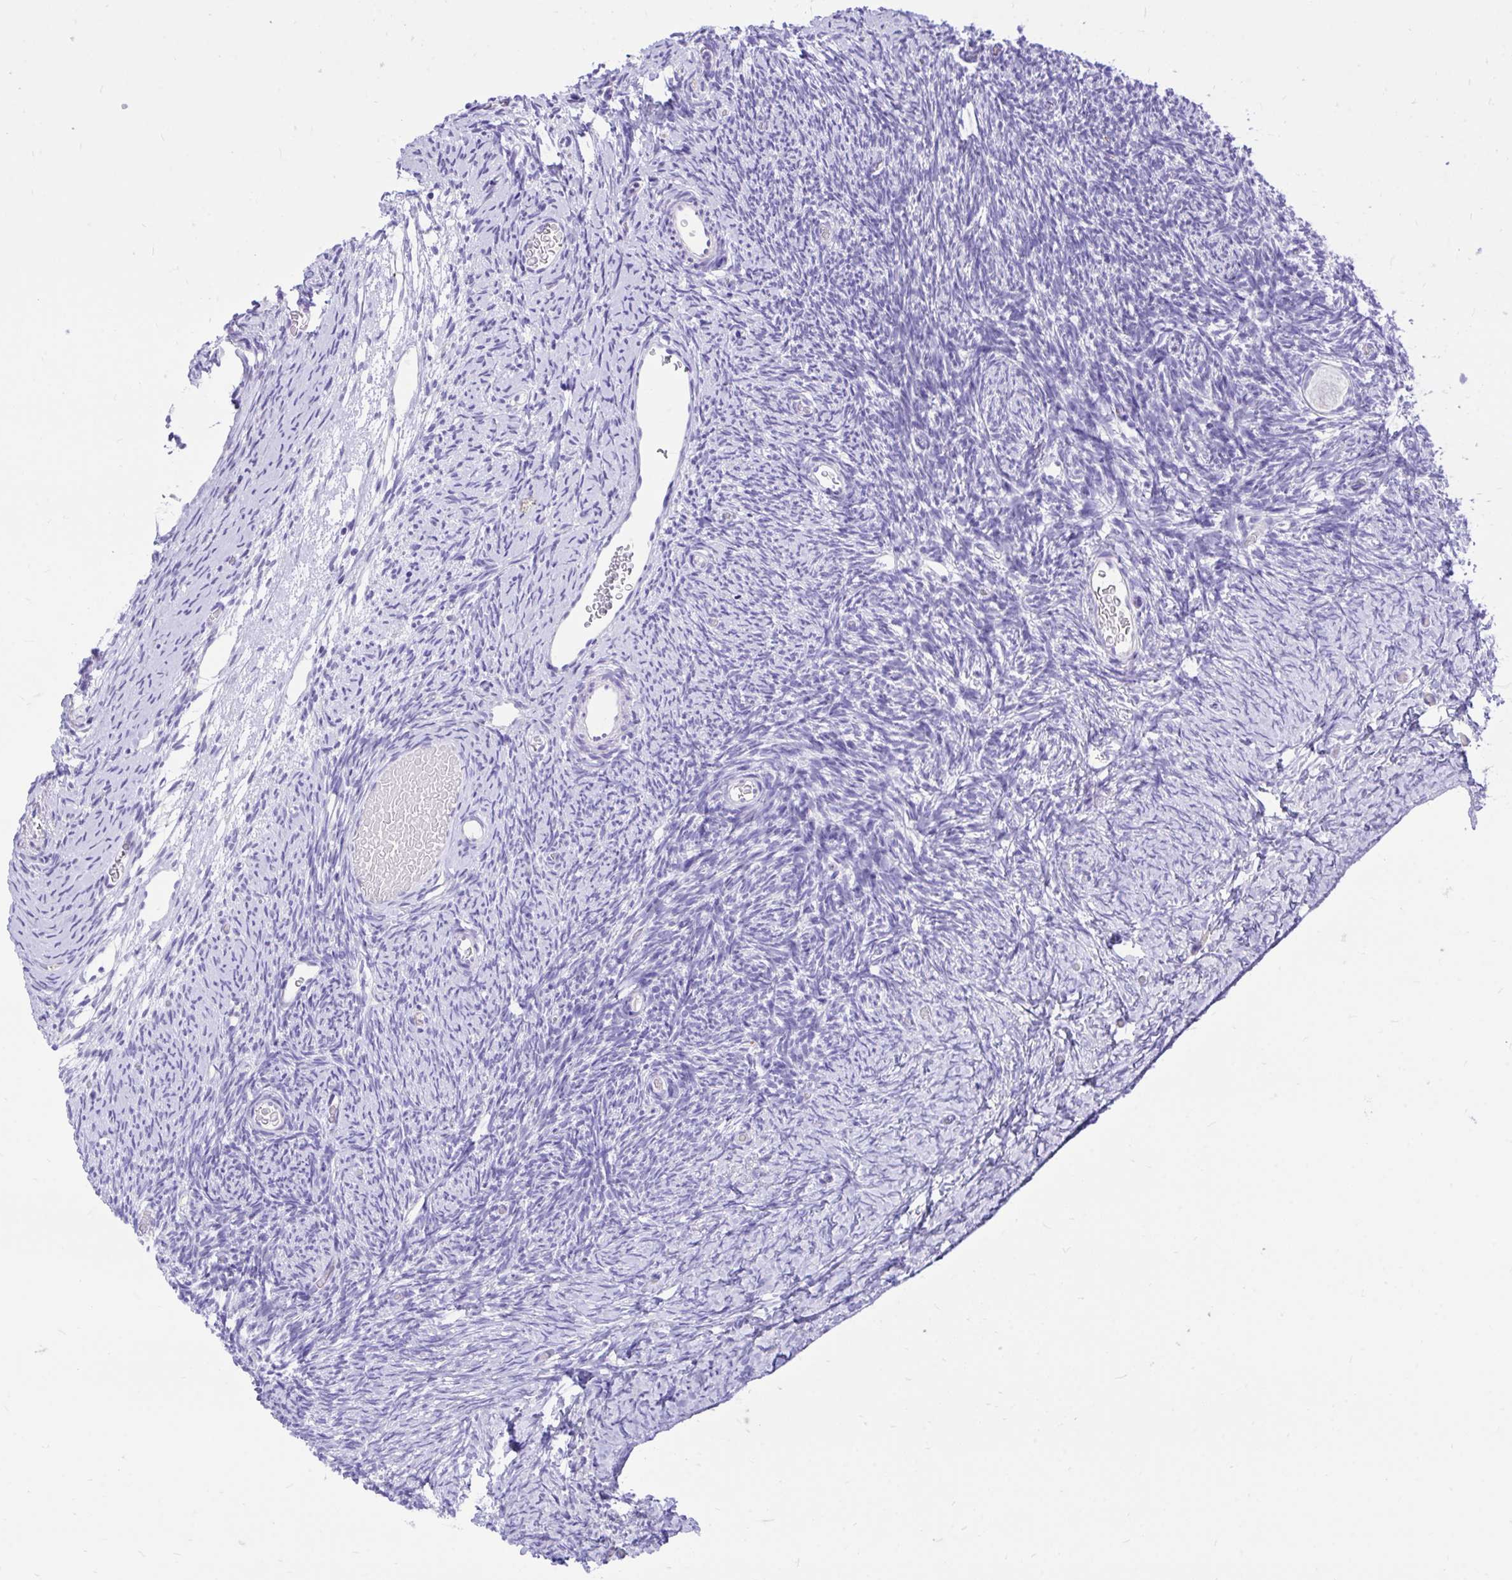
{"staining": {"intensity": "negative", "quantity": "none", "location": "none"}, "tissue": "ovary", "cell_type": "Follicle cells", "image_type": "normal", "snomed": [{"axis": "morphology", "description": "Normal tissue, NOS"}, {"axis": "topography", "description": "Ovary"}], "caption": "The image reveals no significant staining in follicle cells of ovary. Nuclei are stained in blue.", "gene": "MON1A", "patient": {"sex": "female", "age": 39}}